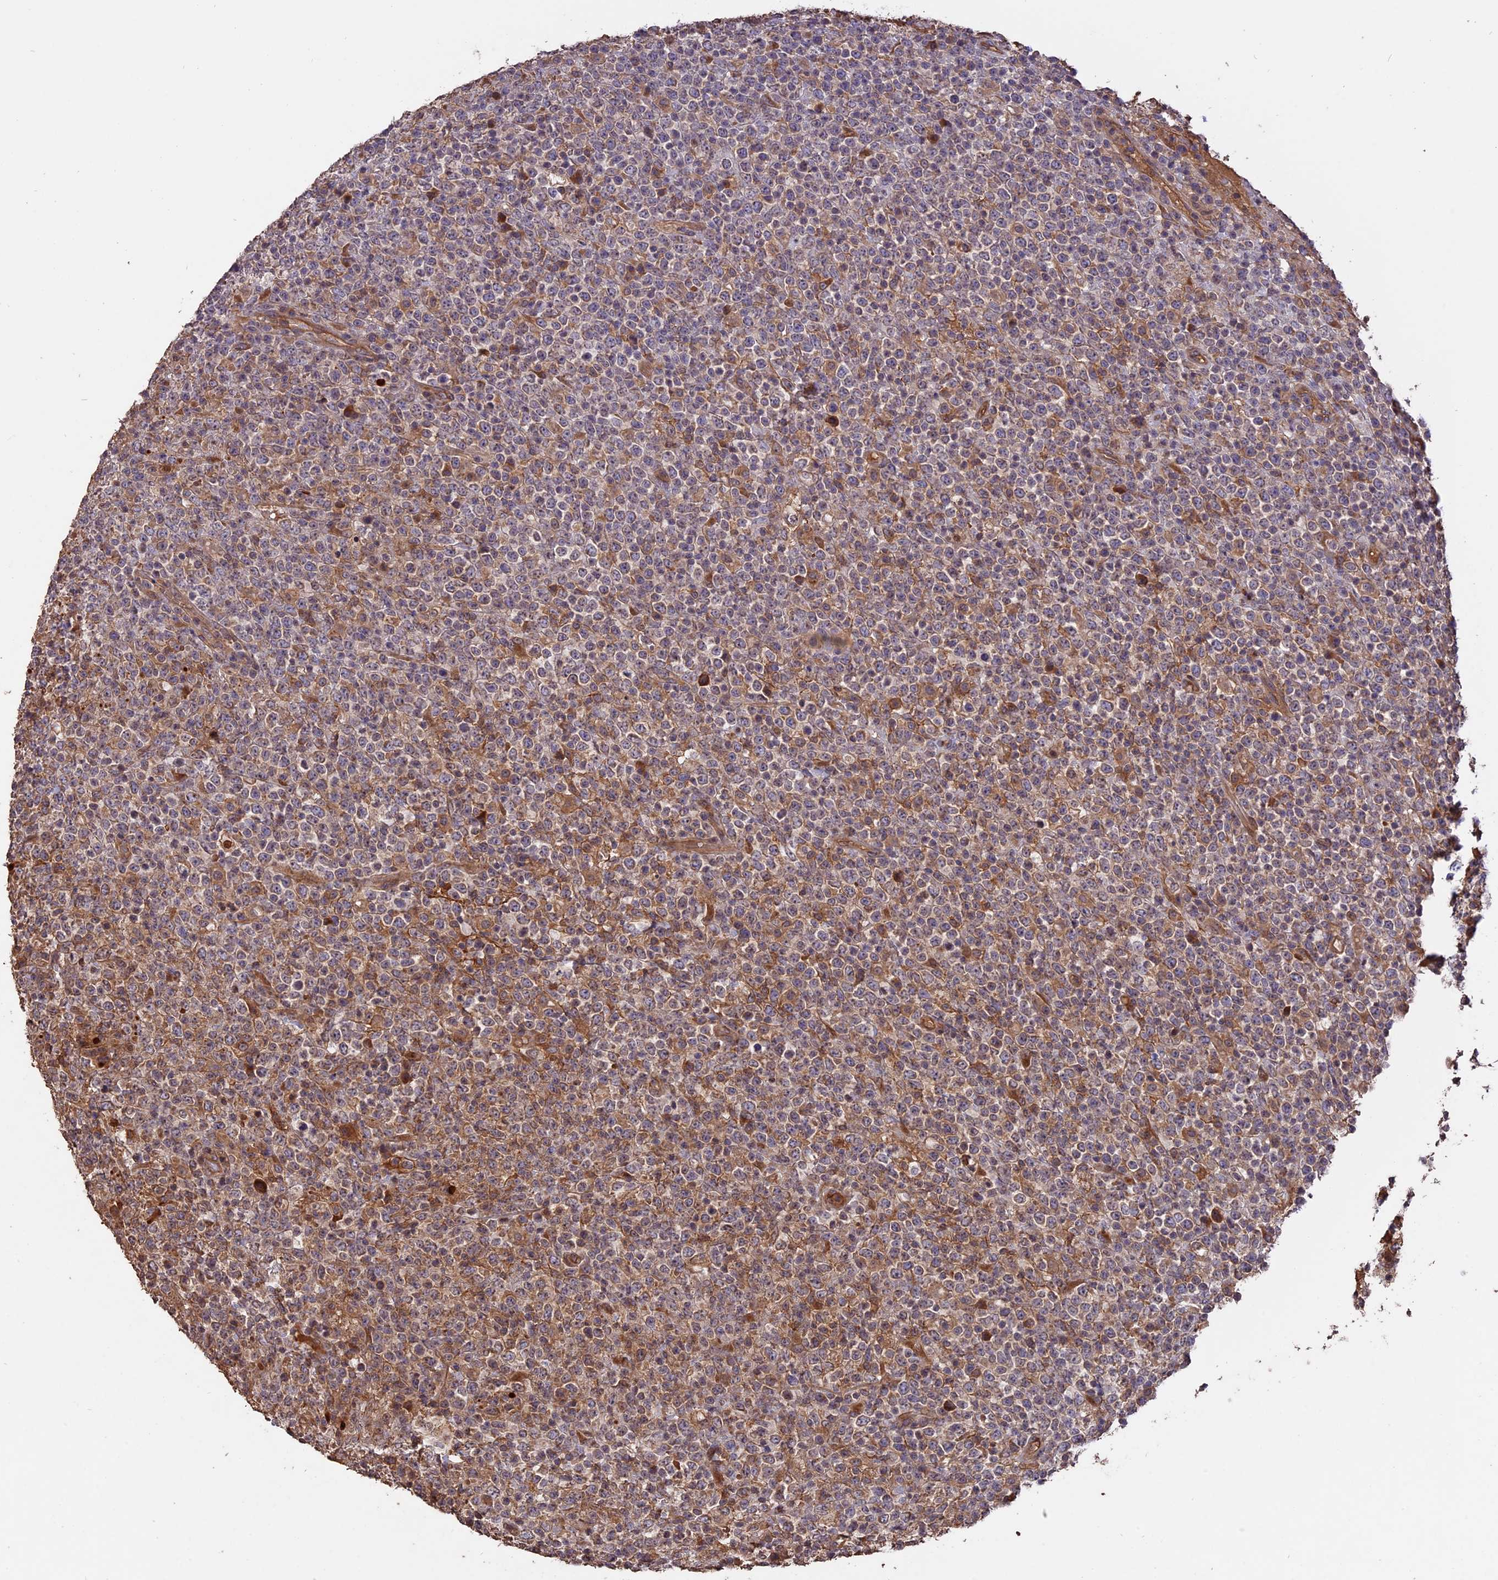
{"staining": {"intensity": "weak", "quantity": "25%-75%", "location": "cytoplasmic/membranous"}, "tissue": "lymphoma", "cell_type": "Tumor cells", "image_type": "cancer", "snomed": [{"axis": "morphology", "description": "Malignant lymphoma, non-Hodgkin's type, High grade"}, {"axis": "topography", "description": "Colon"}], "caption": "High-magnification brightfield microscopy of high-grade malignant lymphoma, non-Hodgkin's type stained with DAB (brown) and counterstained with hematoxylin (blue). tumor cells exhibit weak cytoplasmic/membranous expression is identified in approximately25%-75% of cells. Using DAB (brown) and hematoxylin (blue) stains, captured at high magnification using brightfield microscopy.", "gene": "RASAL1", "patient": {"sex": "female", "age": 53}}